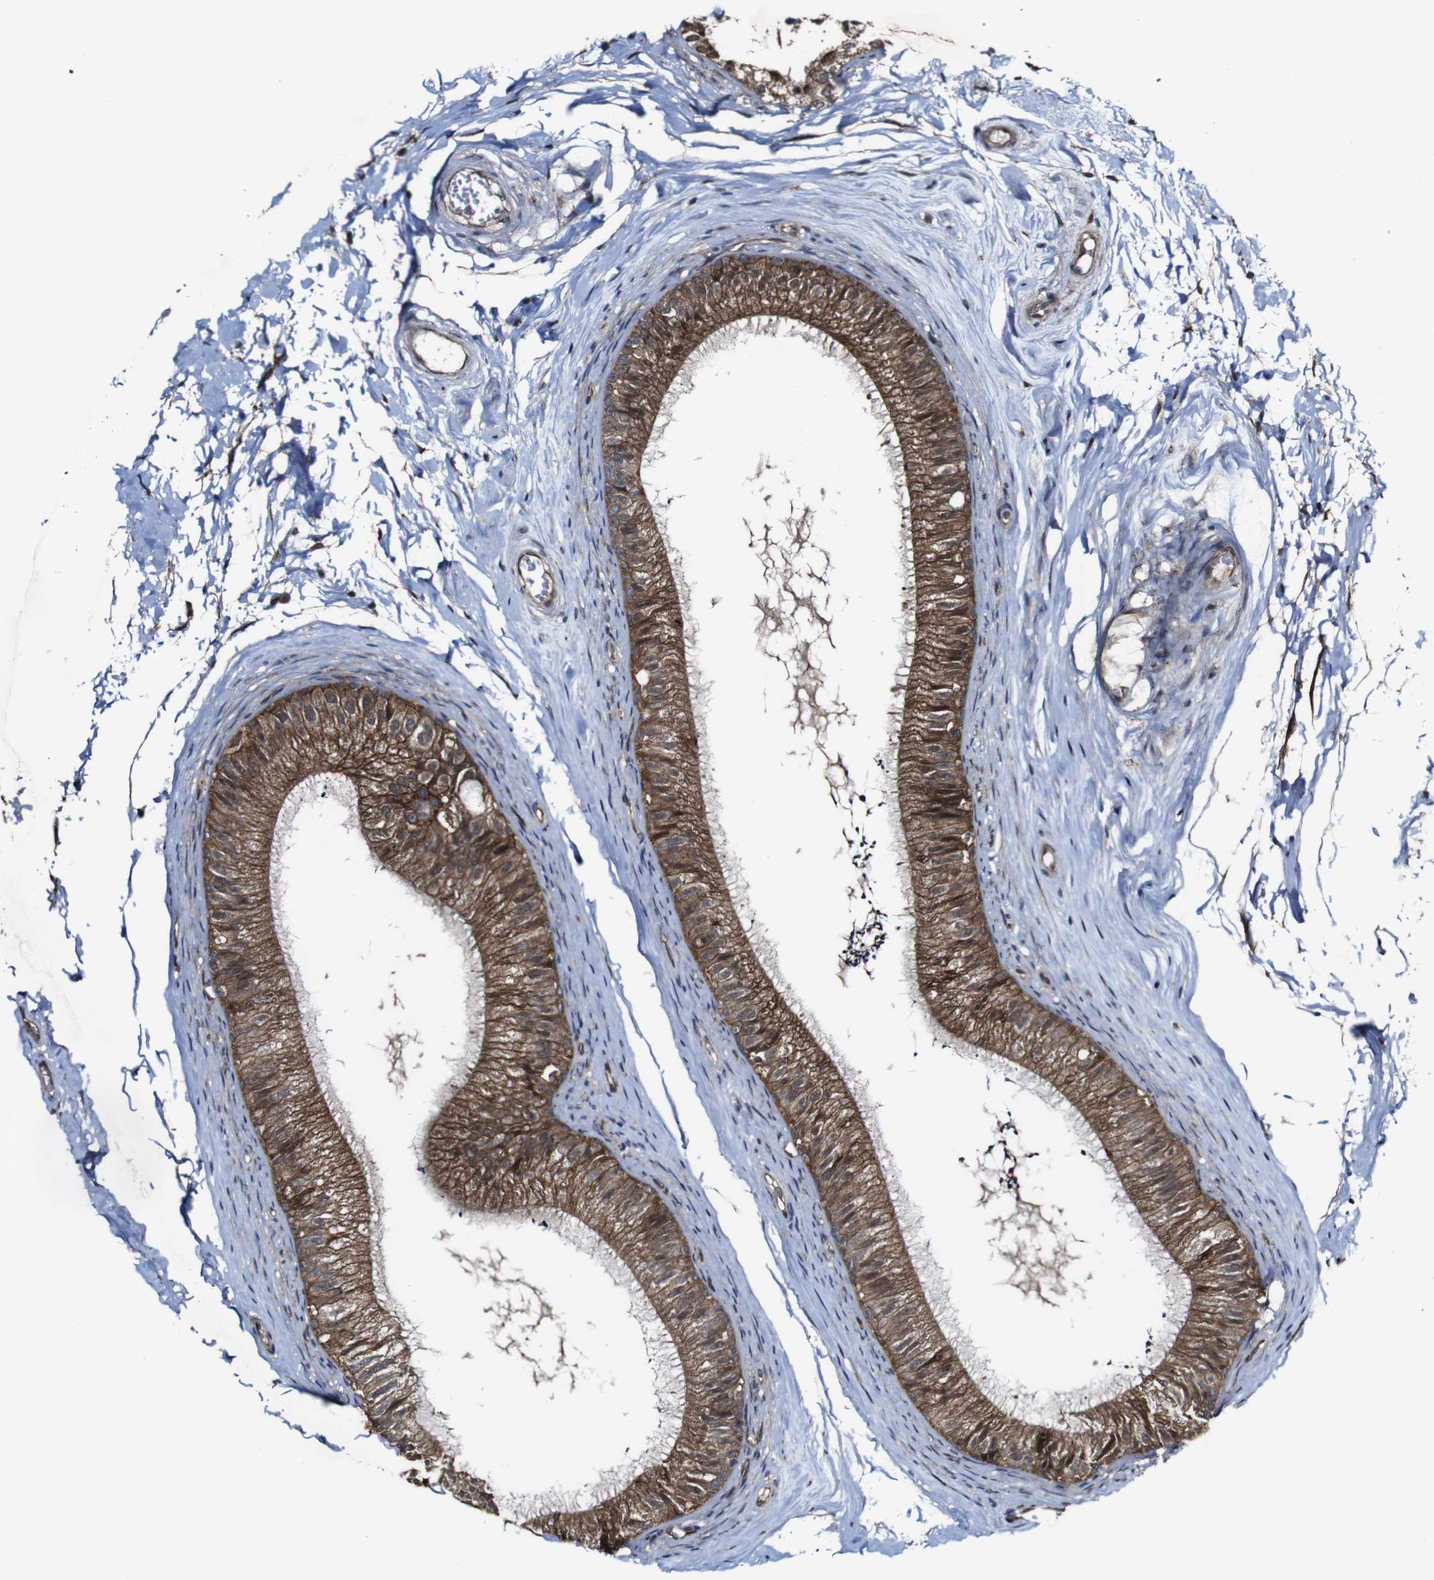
{"staining": {"intensity": "moderate", "quantity": ">75%", "location": "cytoplasmic/membranous"}, "tissue": "epididymis", "cell_type": "Glandular cells", "image_type": "normal", "snomed": [{"axis": "morphology", "description": "Normal tissue, NOS"}, {"axis": "topography", "description": "Epididymis"}], "caption": "The micrograph demonstrates immunohistochemical staining of normal epididymis. There is moderate cytoplasmic/membranous positivity is appreciated in approximately >75% of glandular cells.", "gene": "BTN3A3", "patient": {"sex": "male", "age": 56}}